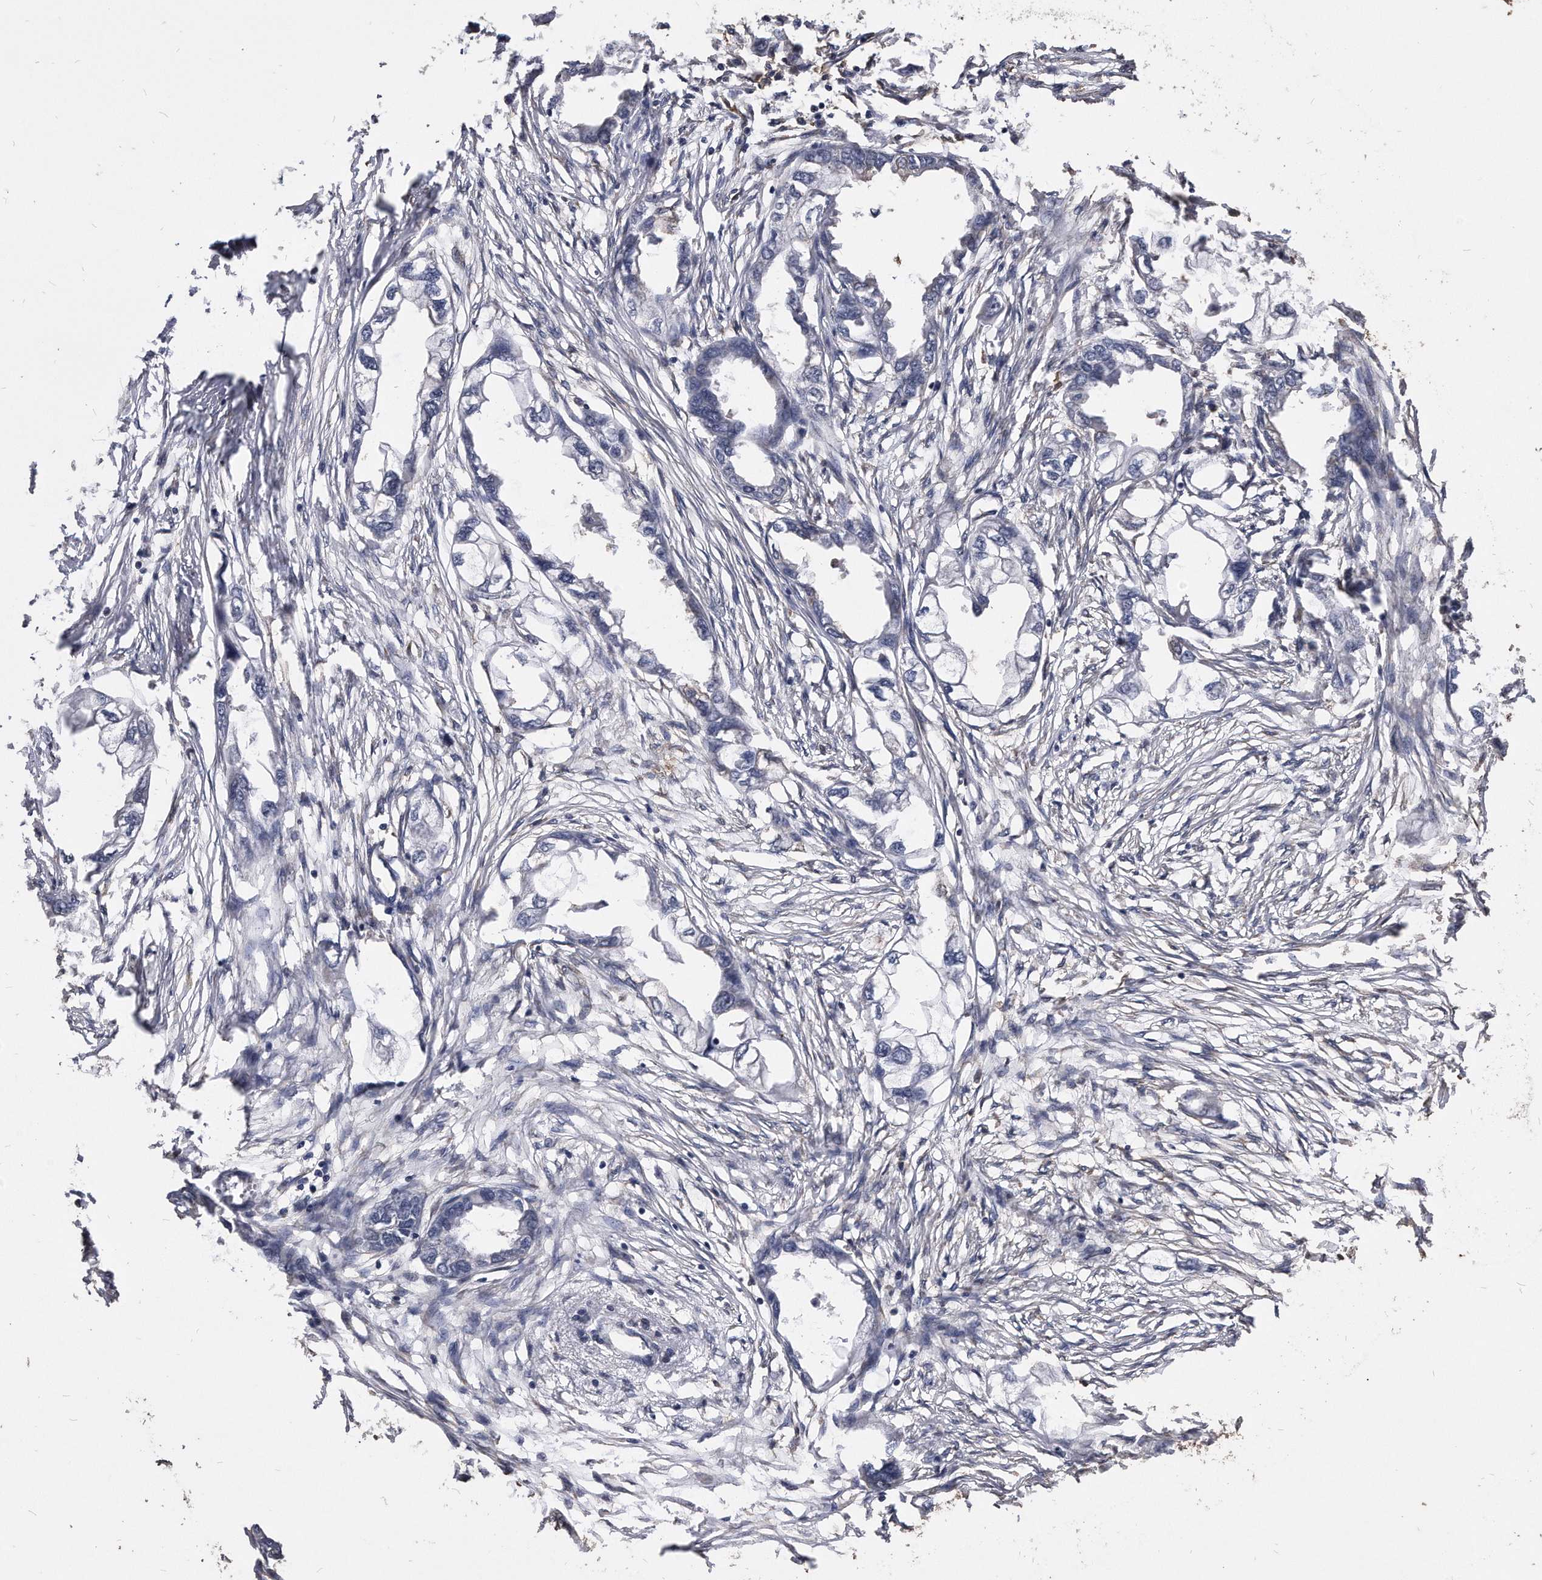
{"staining": {"intensity": "negative", "quantity": "none", "location": "none"}, "tissue": "endometrial cancer", "cell_type": "Tumor cells", "image_type": "cancer", "snomed": [{"axis": "morphology", "description": "Adenocarcinoma, NOS"}, {"axis": "morphology", "description": "Adenocarcinoma, metastatic, NOS"}, {"axis": "topography", "description": "Adipose tissue"}, {"axis": "topography", "description": "Endometrium"}], "caption": "DAB (3,3'-diaminobenzidine) immunohistochemical staining of endometrial cancer displays no significant expression in tumor cells.", "gene": "IL20RA", "patient": {"sex": "female", "age": 67}}